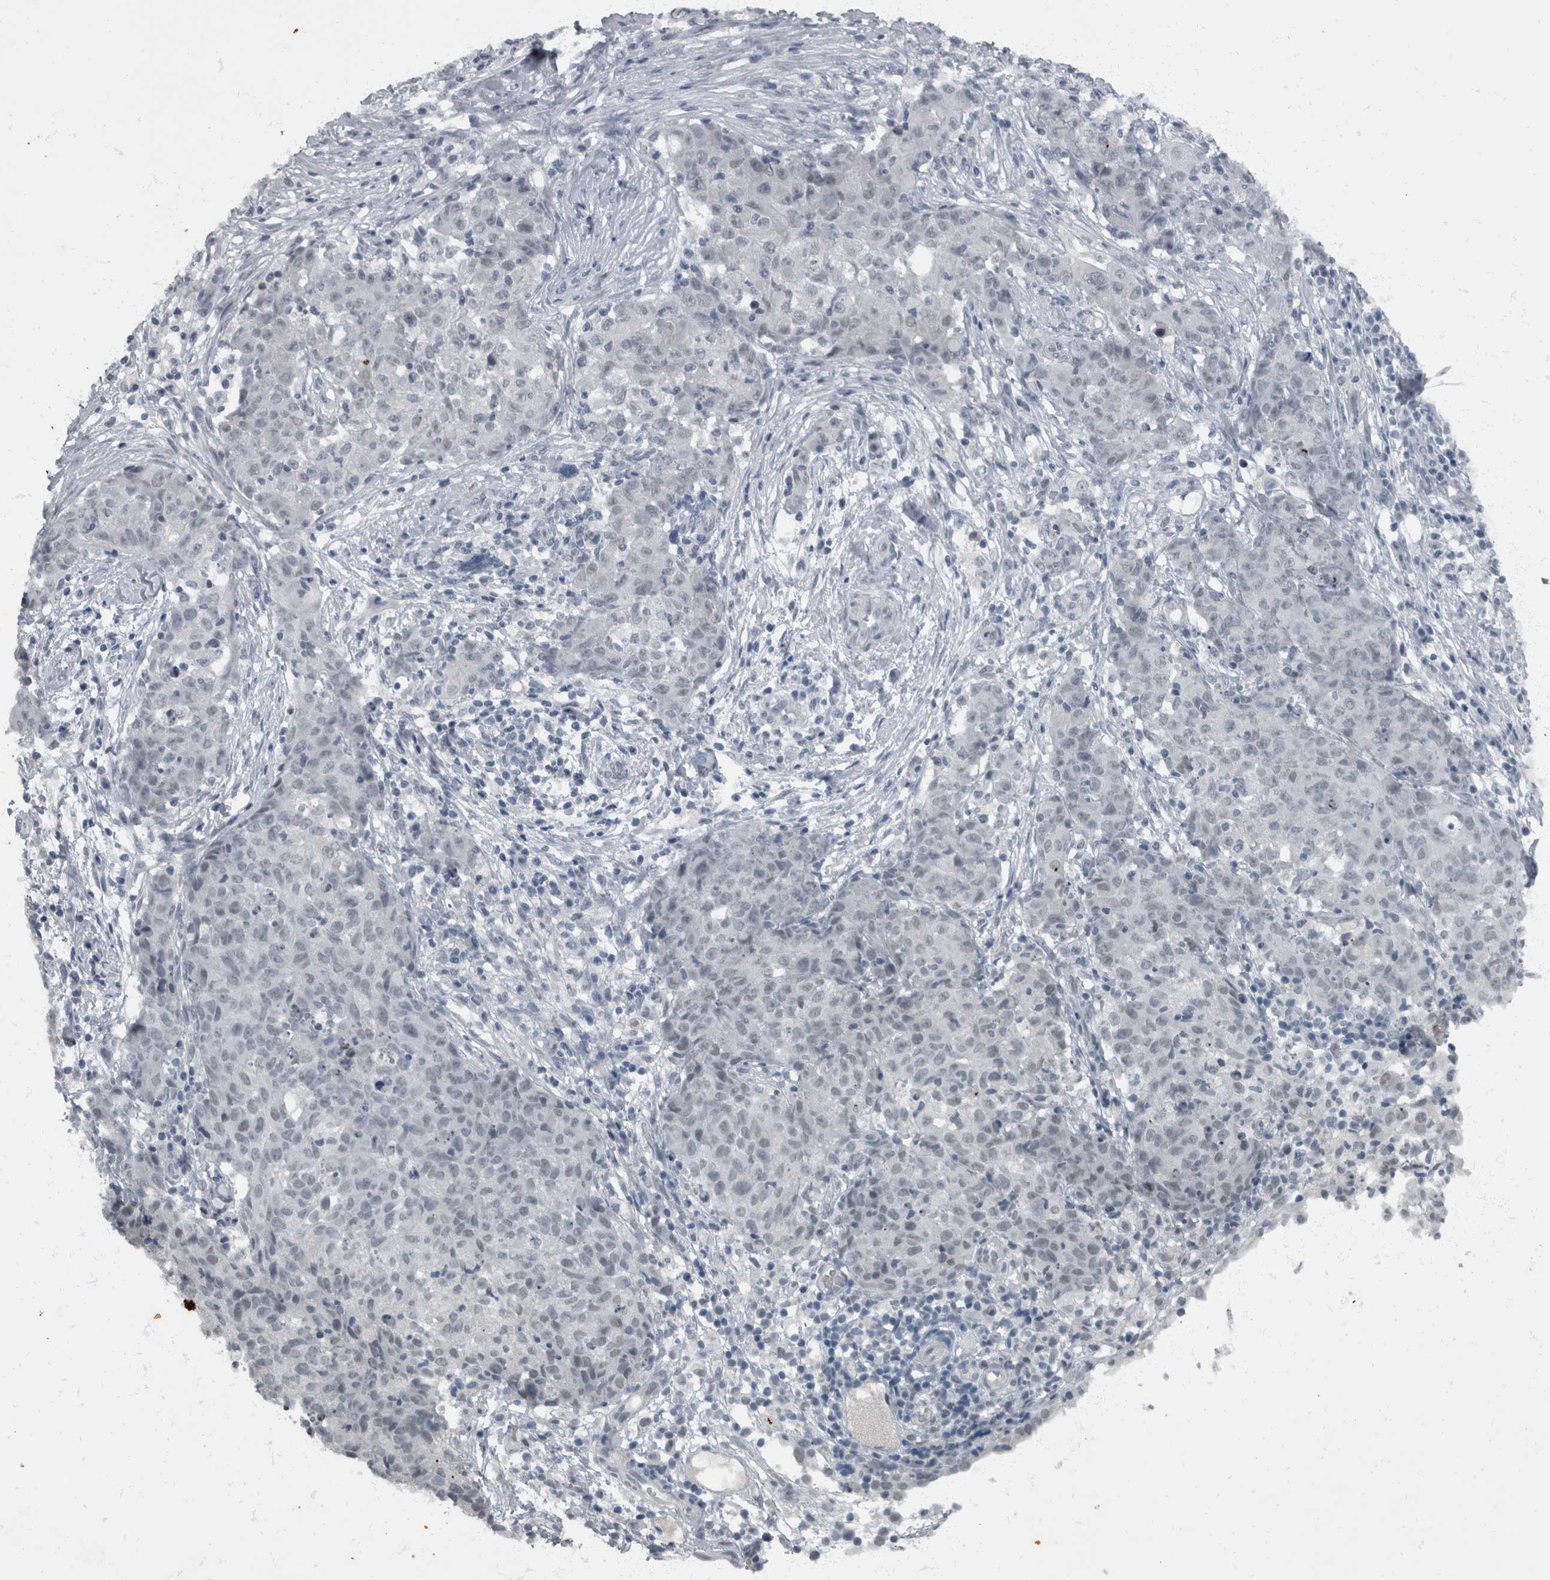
{"staining": {"intensity": "negative", "quantity": "none", "location": "none"}, "tissue": "ovarian cancer", "cell_type": "Tumor cells", "image_type": "cancer", "snomed": [{"axis": "morphology", "description": "Carcinoma, endometroid"}, {"axis": "topography", "description": "Ovary"}], "caption": "A photomicrograph of human ovarian cancer (endometroid carcinoma) is negative for staining in tumor cells.", "gene": "WDR33", "patient": {"sex": "female", "age": 42}}